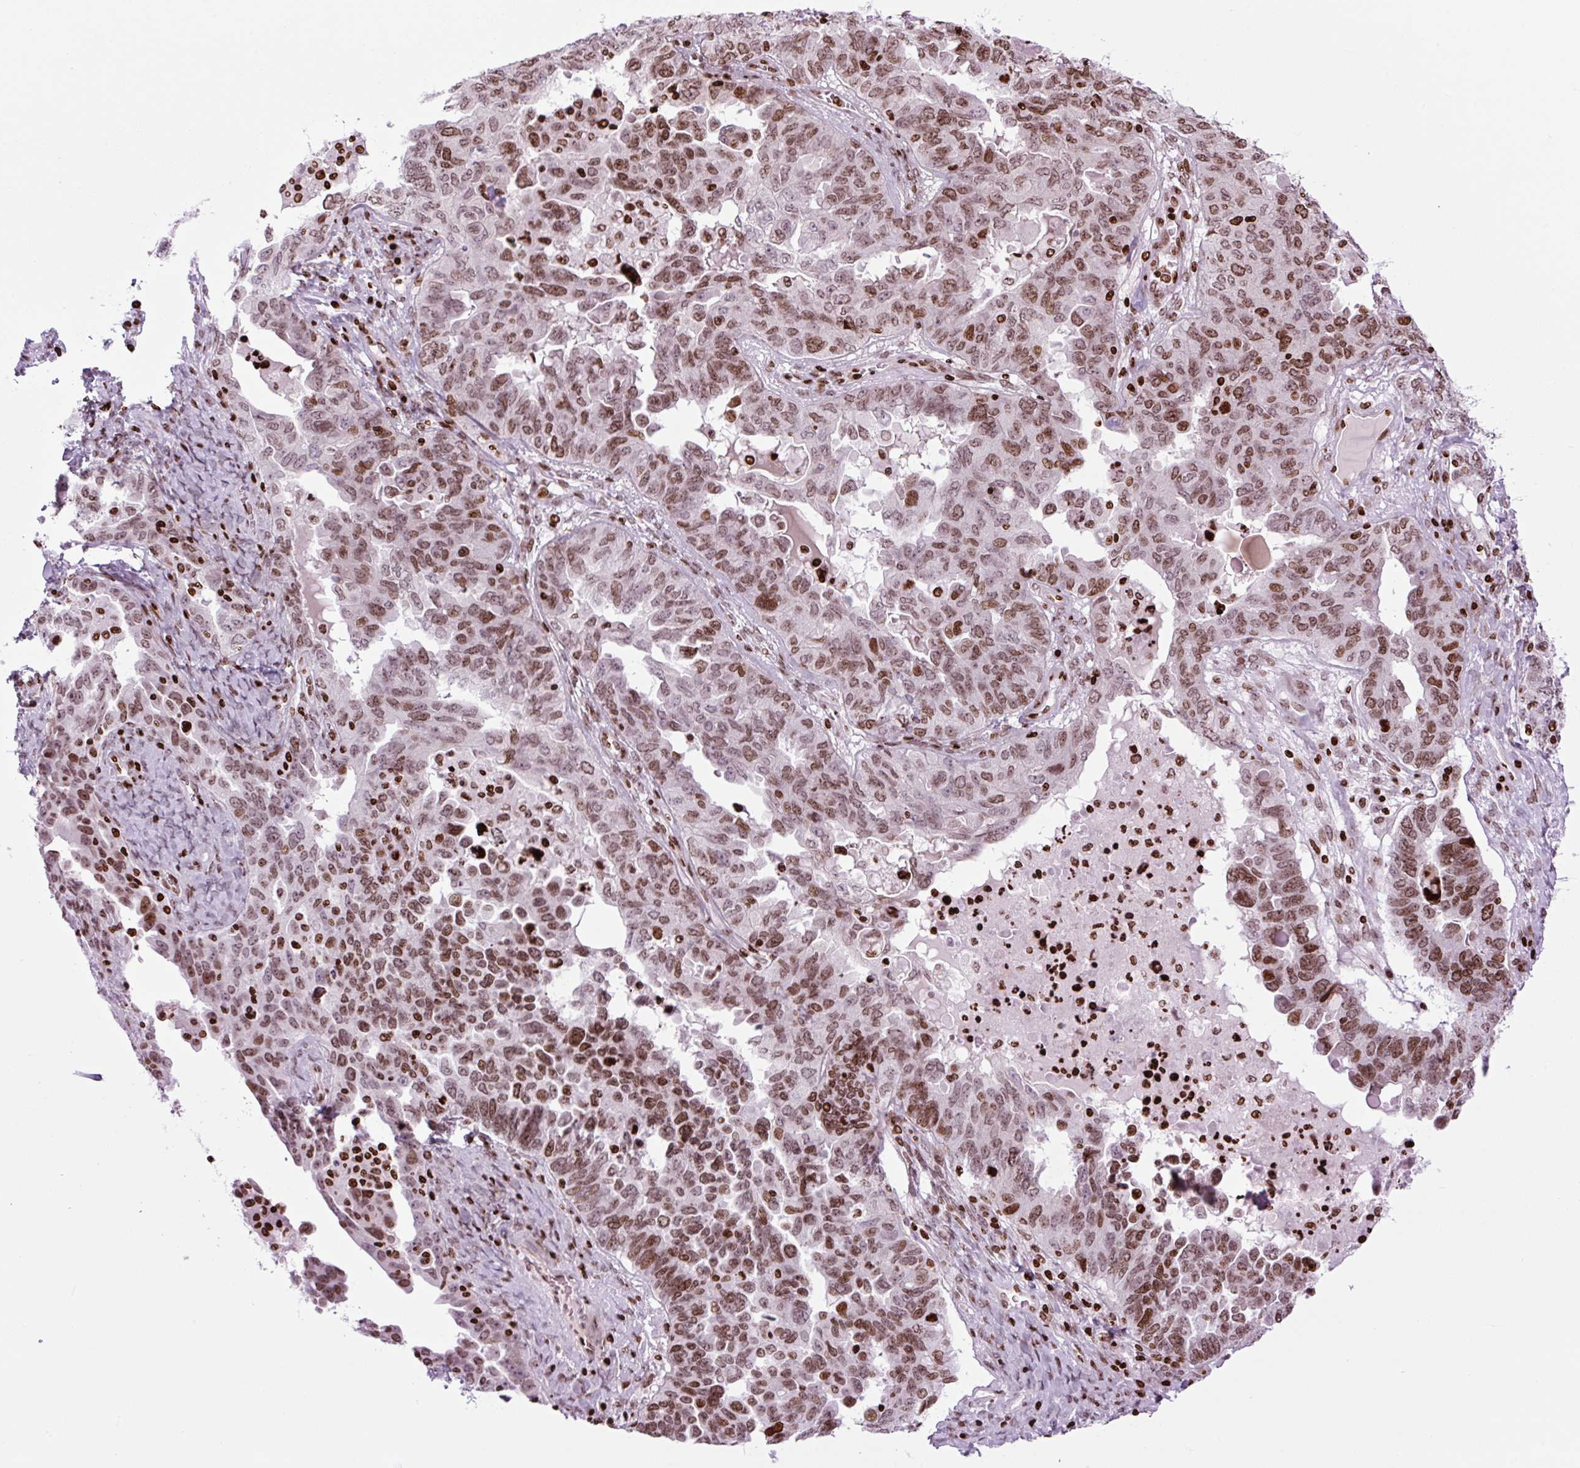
{"staining": {"intensity": "moderate", "quantity": ">75%", "location": "nuclear"}, "tissue": "ovarian cancer", "cell_type": "Tumor cells", "image_type": "cancer", "snomed": [{"axis": "morphology", "description": "Carcinoma, endometroid"}, {"axis": "topography", "description": "Ovary"}], "caption": "Immunohistochemical staining of ovarian cancer (endometroid carcinoma) exhibits medium levels of moderate nuclear staining in approximately >75% of tumor cells. Ihc stains the protein in brown and the nuclei are stained blue.", "gene": "H1-3", "patient": {"sex": "female", "age": 62}}